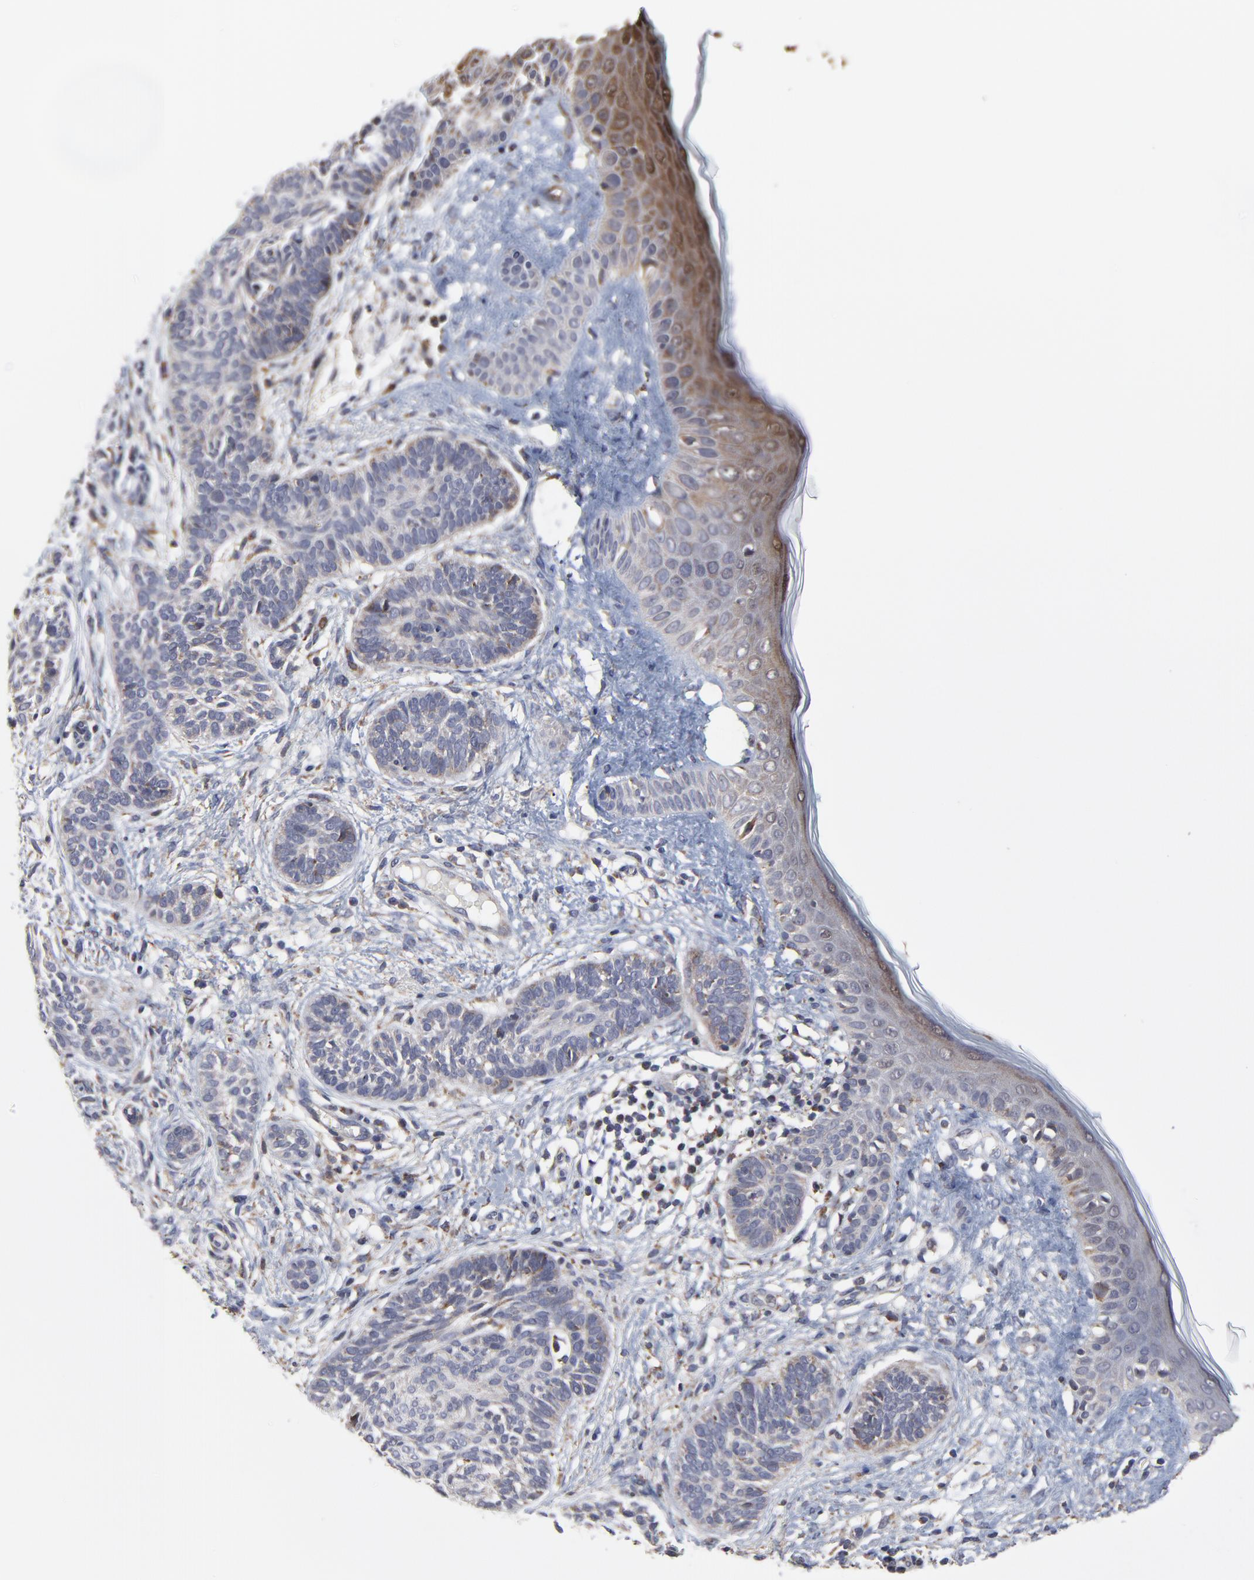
{"staining": {"intensity": "negative", "quantity": "none", "location": "none"}, "tissue": "skin cancer", "cell_type": "Tumor cells", "image_type": "cancer", "snomed": [{"axis": "morphology", "description": "Normal tissue, NOS"}, {"axis": "morphology", "description": "Basal cell carcinoma"}, {"axis": "topography", "description": "Skin"}], "caption": "This is a histopathology image of immunohistochemistry (IHC) staining of skin cancer, which shows no expression in tumor cells.", "gene": "ZNF550", "patient": {"sex": "male", "age": 63}}